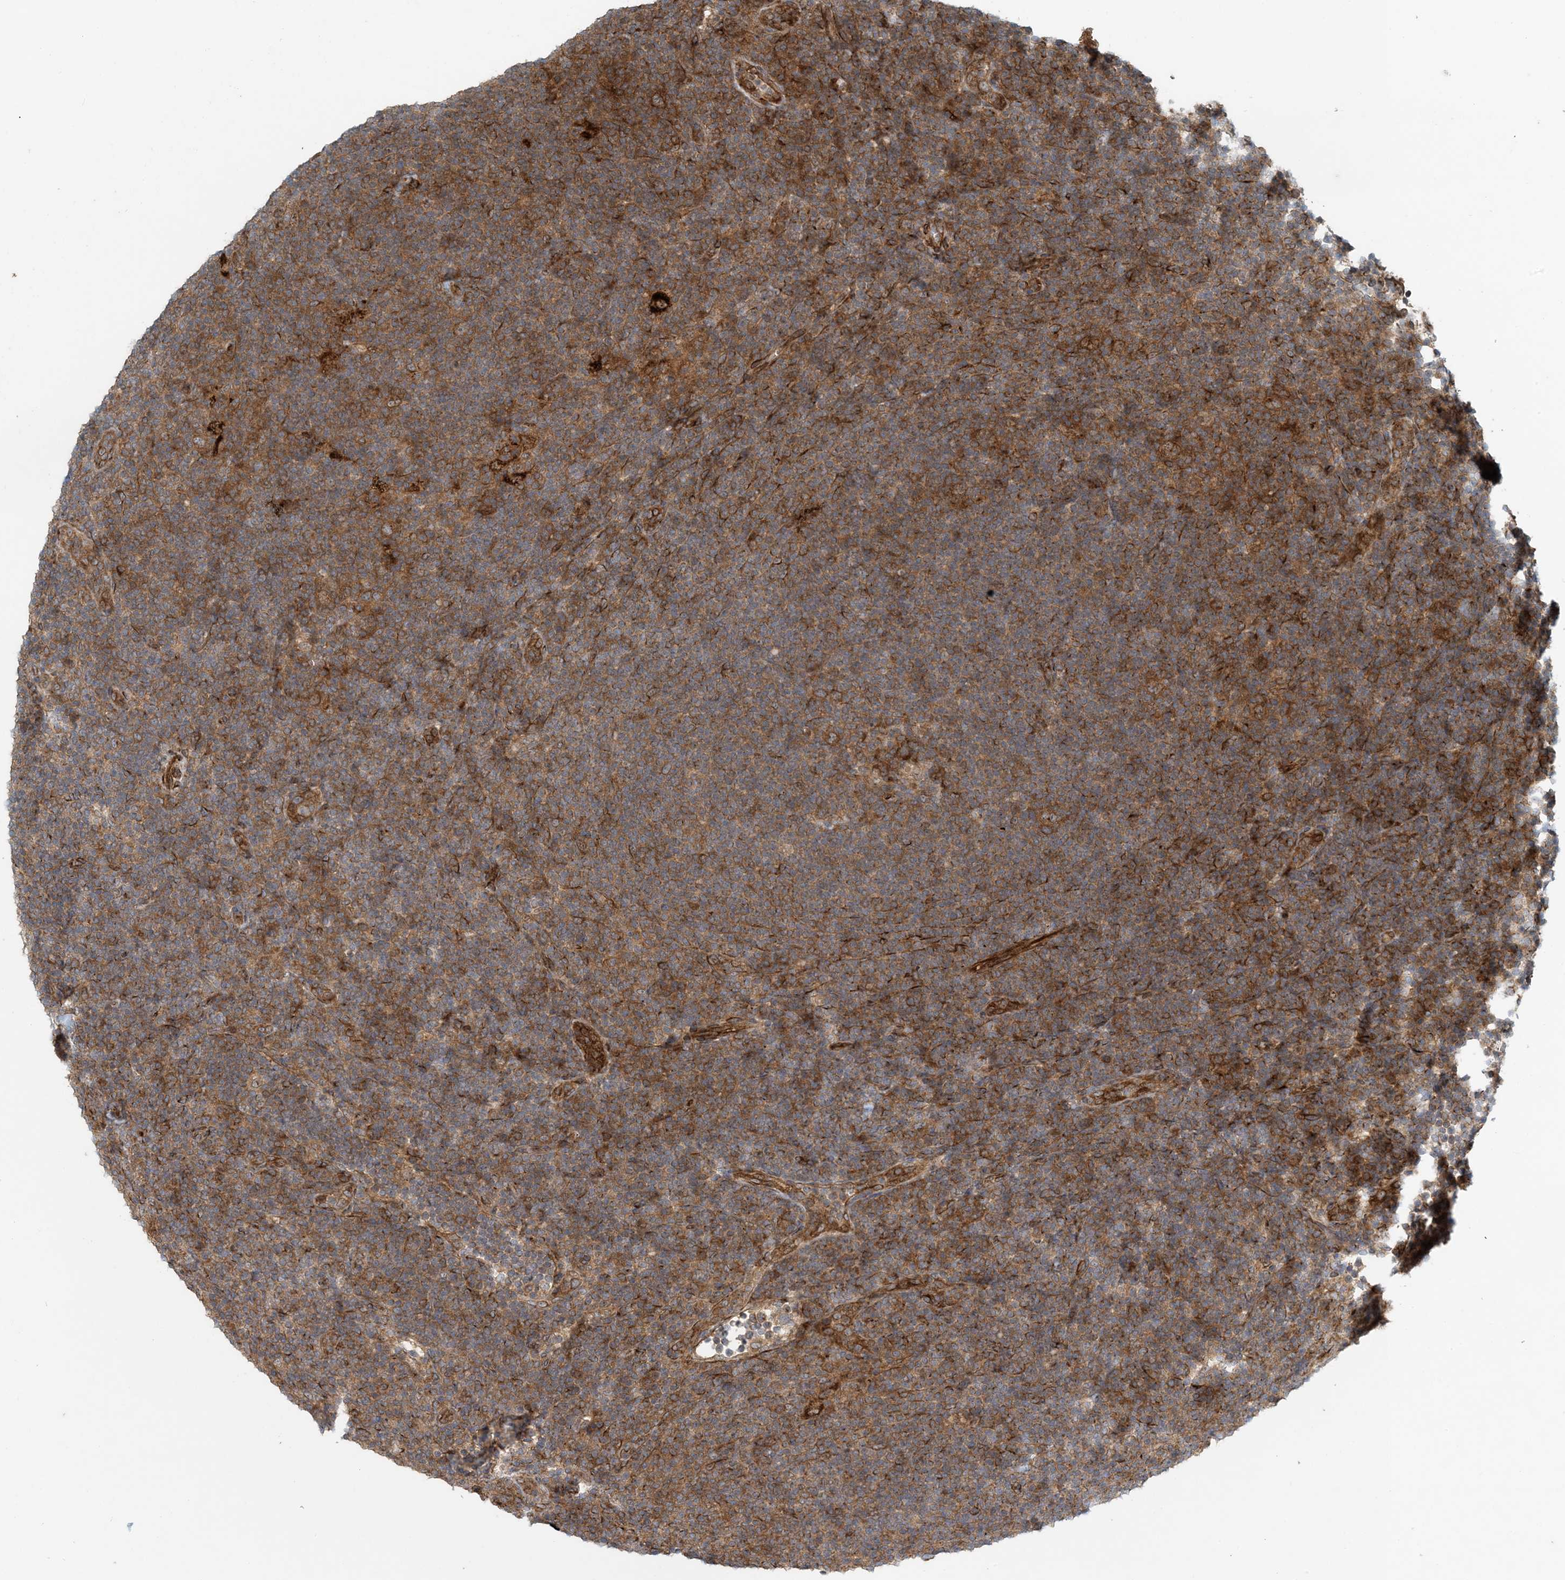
{"staining": {"intensity": "strong", "quantity": ">75%", "location": "cytoplasmic/membranous"}, "tissue": "lymphoma", "cell_type": "Tumor cells", "image_type": "cancer", "snomed": [{"axis": "morphology", "description": "Hodgkin's disease, NOS"}, {"axis": "topography", "description": "Lymph node"}], "caption": "This photomicrograph shows IHC staining of human Hodgkin's disease, with high strong cytoplasmic/membranous staining in approximately >75% of tumor cells.", "gene": "ZBTB3", "patient": {"sex": "female", "age": 57}}